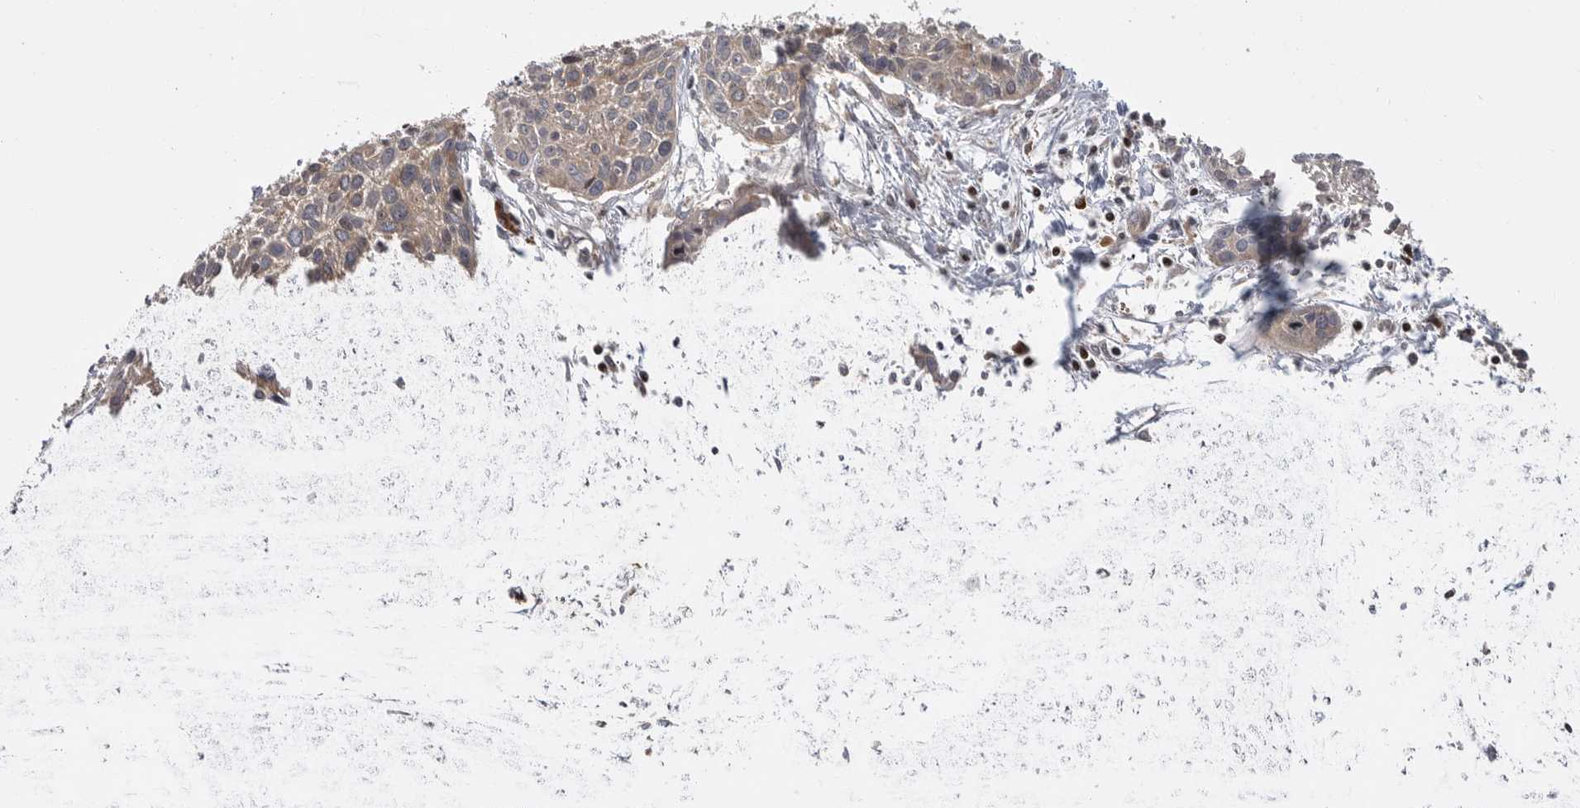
{"staining": {"intensity": "weak", "quantity": "25%-75%", "location": "cytoplasmic/membranous,nuclear"}, "tissue": "cervical cancer", "cell_type": "Tumor cells", "image_type": "cancer", "snomed": [{"axis": "morphology", "description": "Squamous cell carcinoma, NOS"}, {"axis": "topography", "description": "Cervix"}], "caption": "Cervical cancer stained for a protein (brown) reveals weak cytoplasmic/membranous and nuclear positive staining in approximately 25%-75% of tumor cells.", "gene": "OXR1", "patient": {"sex": "female", "age": 51}}